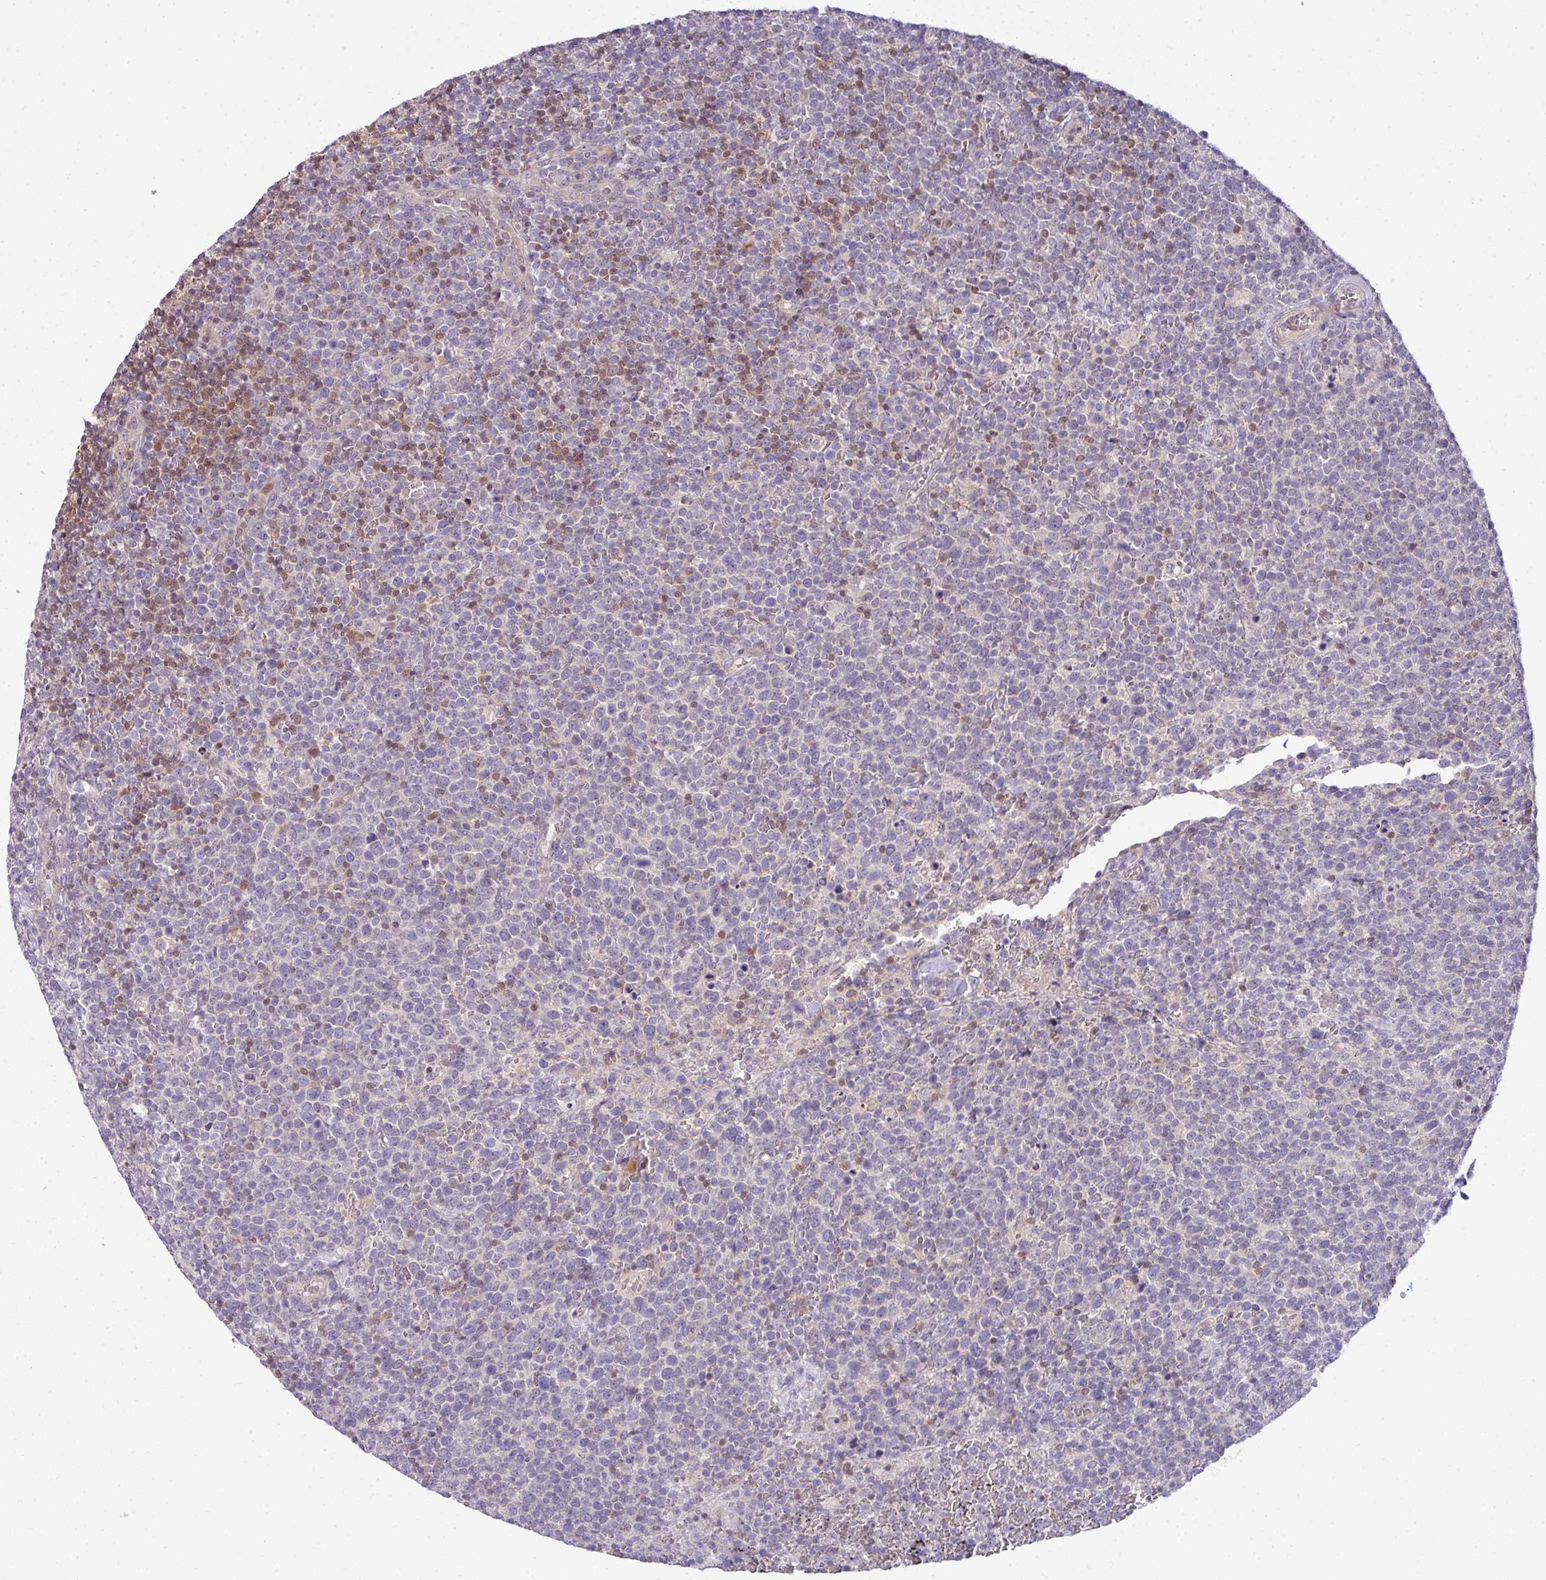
{"staining": {"intensity": "moderate", "quantity": "<25%", "location": "nuclear"}, "tissue": "lymphoma", "cell_type": "Tumor cells", "image_type": "cancer", "snomed": [{"axis": "morphology", "description": "Malignant lymphoma, non-Hodgkin's type, High grade"}, {"axis": "topography", "description": "Lymph node"}], "caption": "A micrograph of lymphoma stained for a protein exhibits moderate nuclear brown staining in tumor cells. (Brightfield microscopy of DAB IHC at high magnification).", "gene": "STAT5A", "patient": {"sex": "male", "age": 61}}